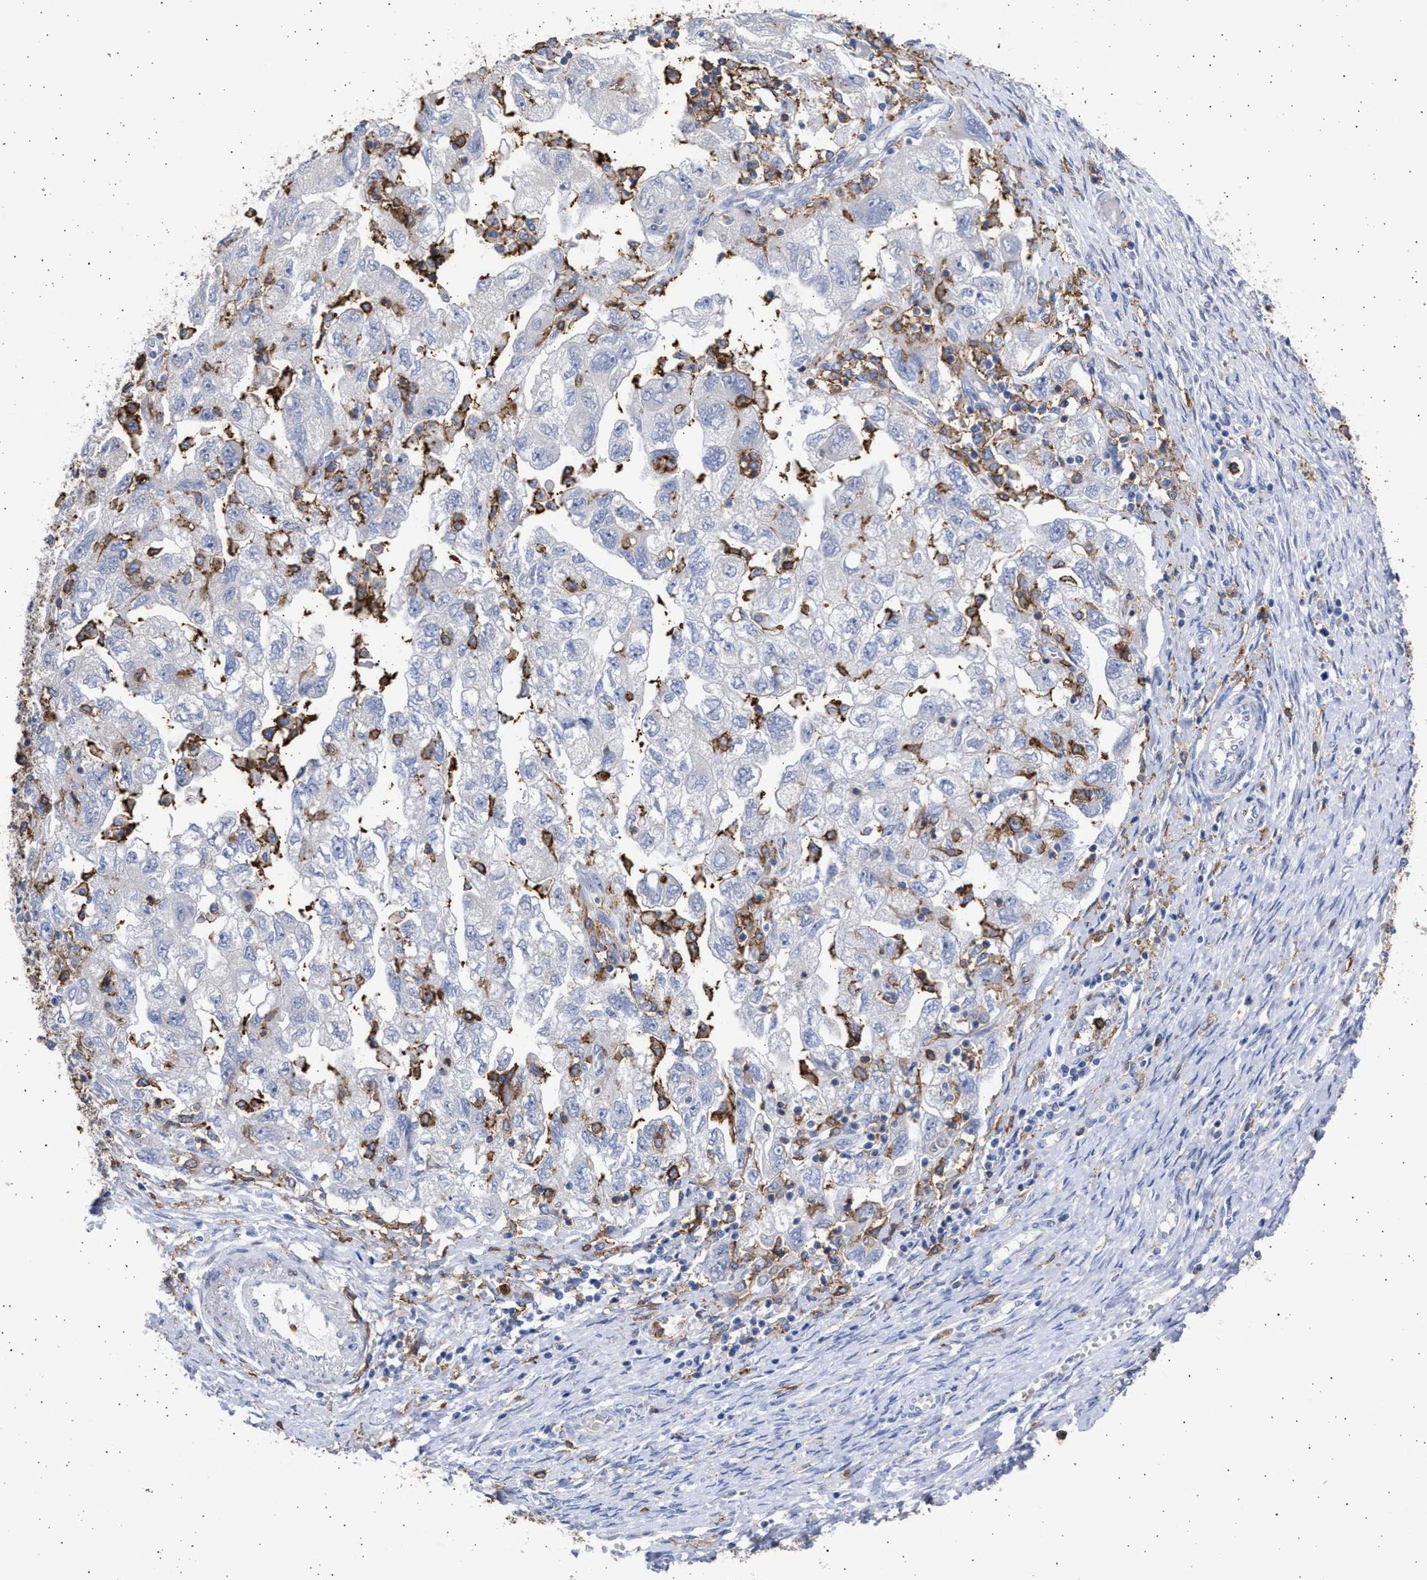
{"staining": {"intensity": "negative", "quantity": "none", "location": "none"}, "tissue": "ovarian cancer", "cell_type": "Tumor cells", "image_type": "cancer", "snomed": [{"axis": "morphology", "description": "Carcinoma, NOS"}, {"axis": "morphology", "description": "Cystadenocarcinoma, serous, NOS"}, {"axis": "topography", "description": "Ovary"}], "caption": "High power microscopy image of an immunohistochemistry (IHC) photomicrograph of ovarian cancer (serous cystadenocarcinoma), revealing no significant staining in tumor cells.", "gene": "FCER1A", "patient": {"sex": "female", "age": 69}}